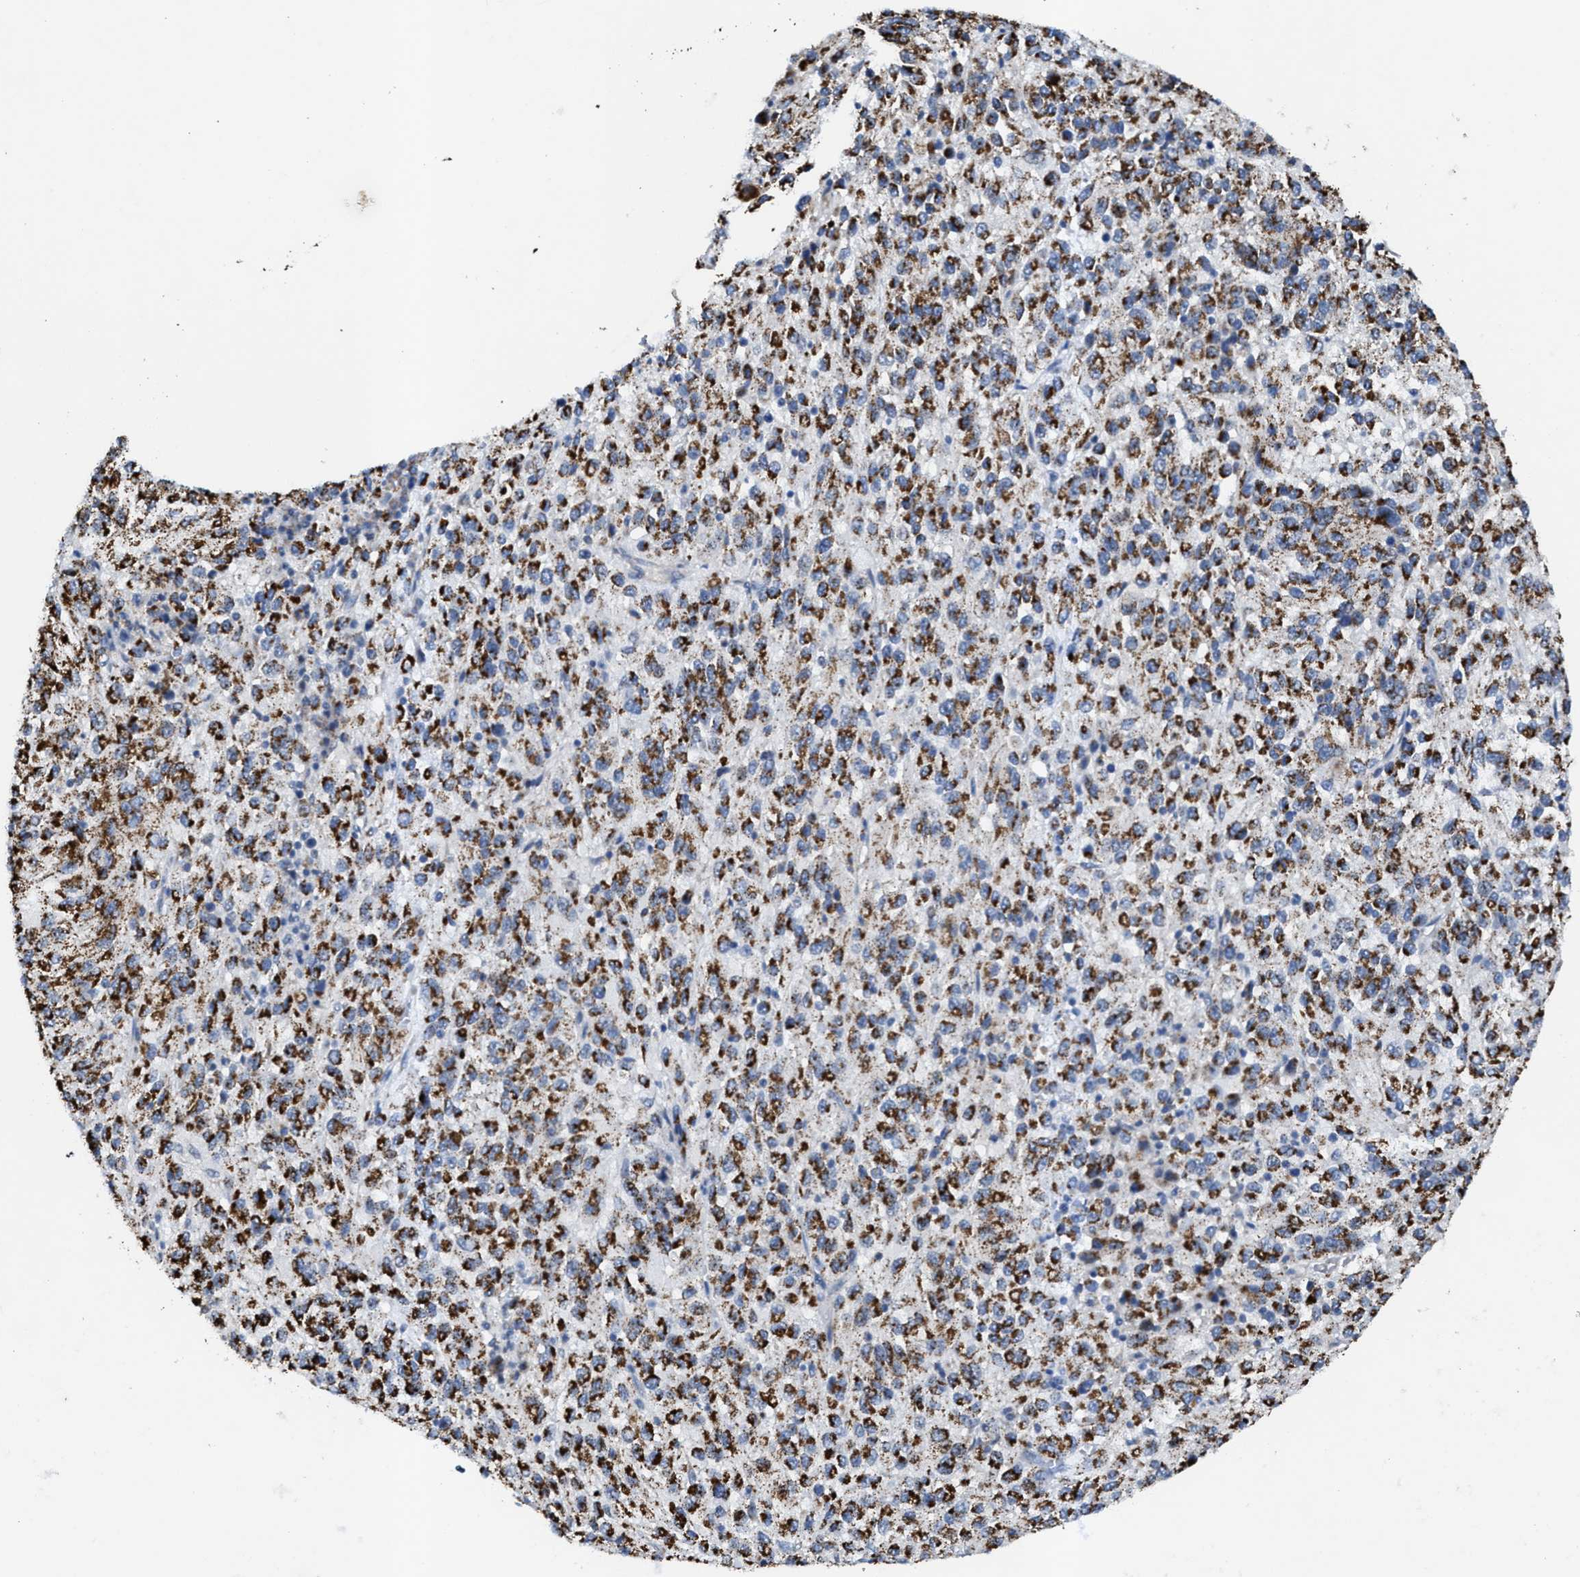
{"staining": {"intensity": "strong", "quantity": ">75%", "location": "cytoplasmic/membranous"}, "tissue": "melanoma", "cell_type": "Tumor cells", "image_type": "cancer", "snomed": [{"axis": "morphology", "description": "Malignant melanoma, Metastatic site"}, {"axis": "topography", "description": "Lung"}], "caption": "Immunohistochemical staining of human melanoma demonstrates high levels of strong cytoplasmic/membranous positivity in approximately >75% of tumor cells.", "gene": "JAG1", "patient": {"sex": "male", "age": 64}}